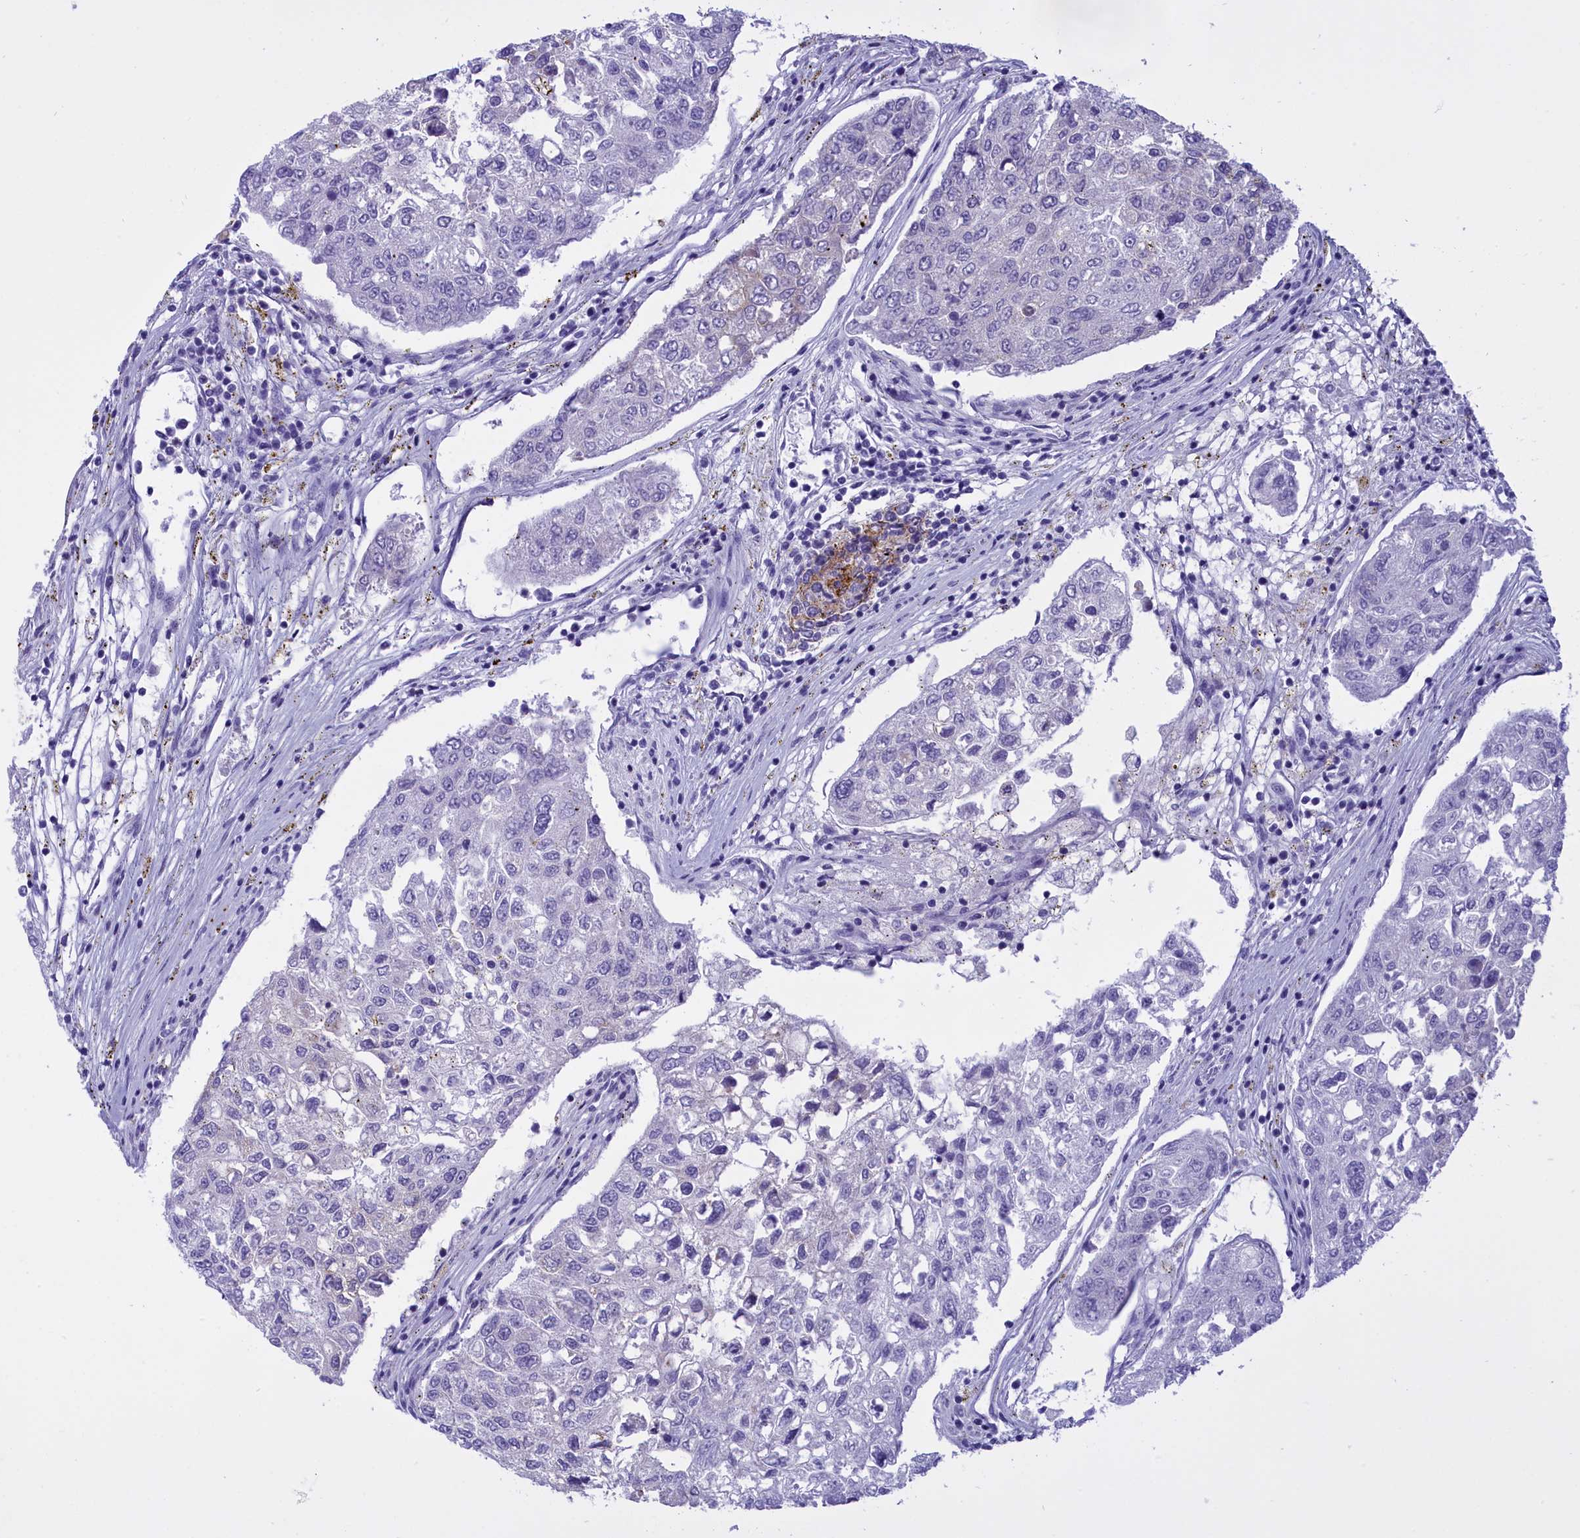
{"staining": {"intensity": "negative", "quantity": "none", "location": "none"}, "tissue": "urothelial cancer", "cell_type": "Tumor cells", "image_type": "cancer", "snomed": [{"axis": "morphology", "description": "Urothelial carcinoma, High grade"}, {"axis": "topography", "description": "Lymph node"}, {"axis": "topography", "description": "Urinary bladder"}], "caption": "DAB immunohistochemical staining of urothelial cancer reveals no significant expression in tumor cells.", "gene": "SPIRE2", "patient": {"sex": "male", "age": 51}}